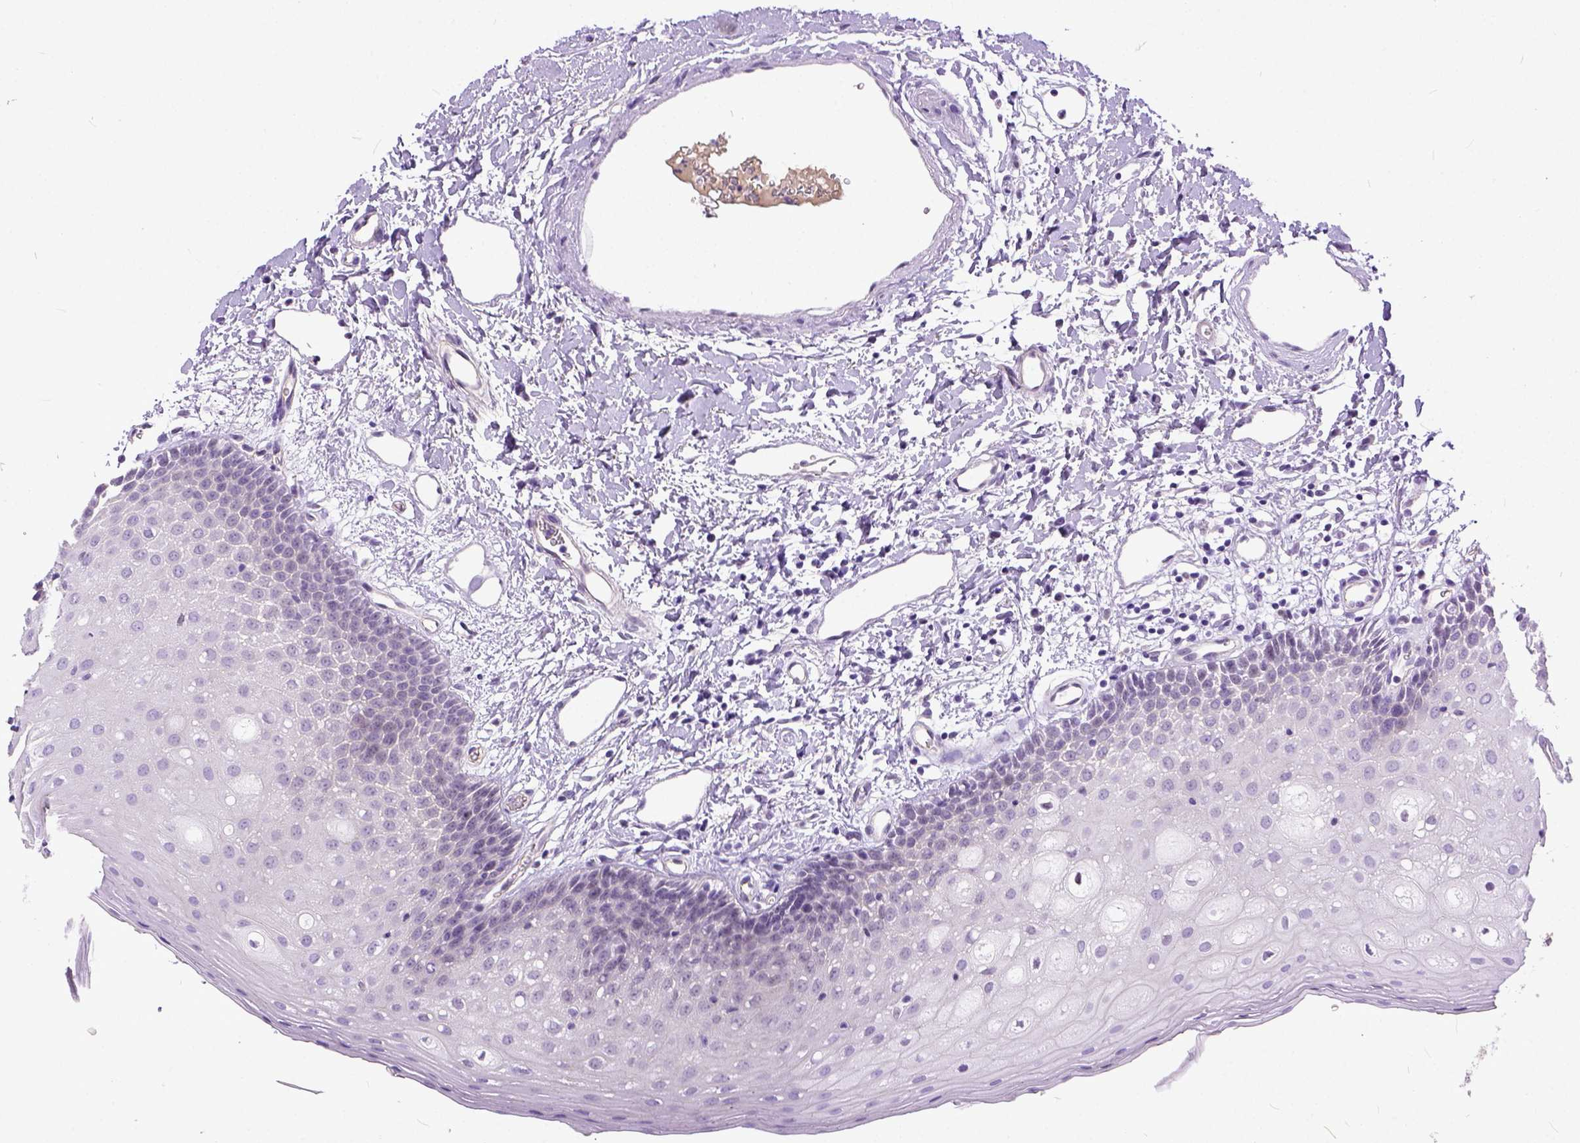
{"staining": {"intensity": "negative", "quantity": "none", "location": "none"}, "tissue": "oral mucosa", "cell_type": "Squamous epithelial cells", "image_type": "normal", "snomed": [{"axis": "morphology", "description": "Normal tissue, NOS"}, {"axis": "topography", "description": "Oral tissue"}], "caption": "IHC of unremarkable human oral mucosa reveals no expression in squamous epithelial cells.", "gene": "ADGRF1", "patient": {"sex": "female", "age": 43}}